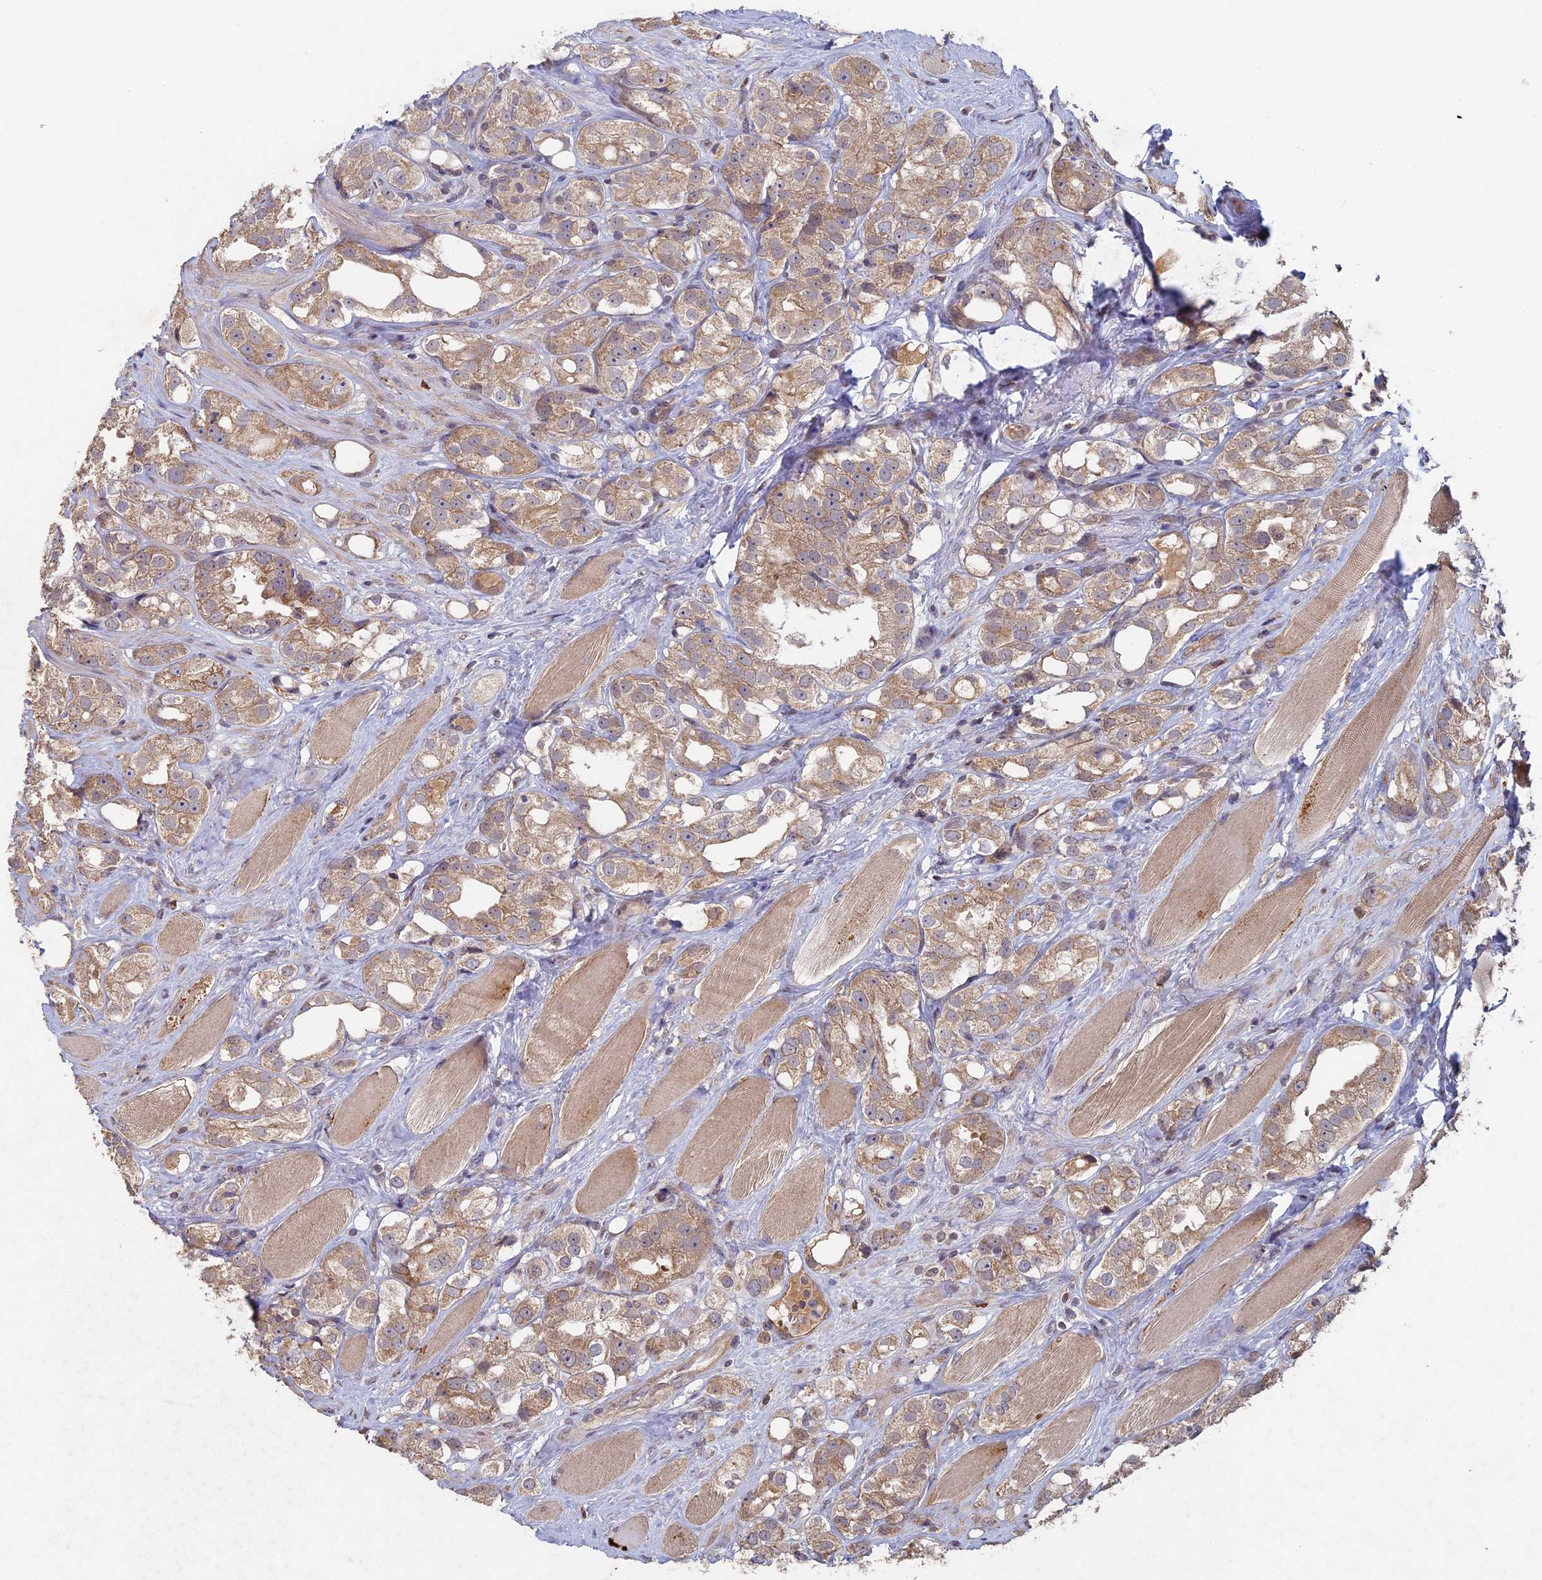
{"staining": {"intensity": "moderate", "quantity": ">75%", "location": "cytoplasmic/membranous"}, "tissue": "prostate cancer", "cell_type": "Tumor cells", "image_type": "cancer", "snomed": [{"axis": "morphology", "description": "Adenocarcinoma, NOS"}, {"axis": "topography", "description": "Prostate"}], "caption": "Immunohistochemical staining of human prostate cancer (adenocarcinoma) displays moderate cytoplasmic/membranous protein expression in approximately >75% of tumor cells. (DAB (3,3'-diaminobenzidine) = brown stain, brightfield microscopy at high magnification).", "gene": "RCCD1", "patient": {"sex": "male", "age": 79}}